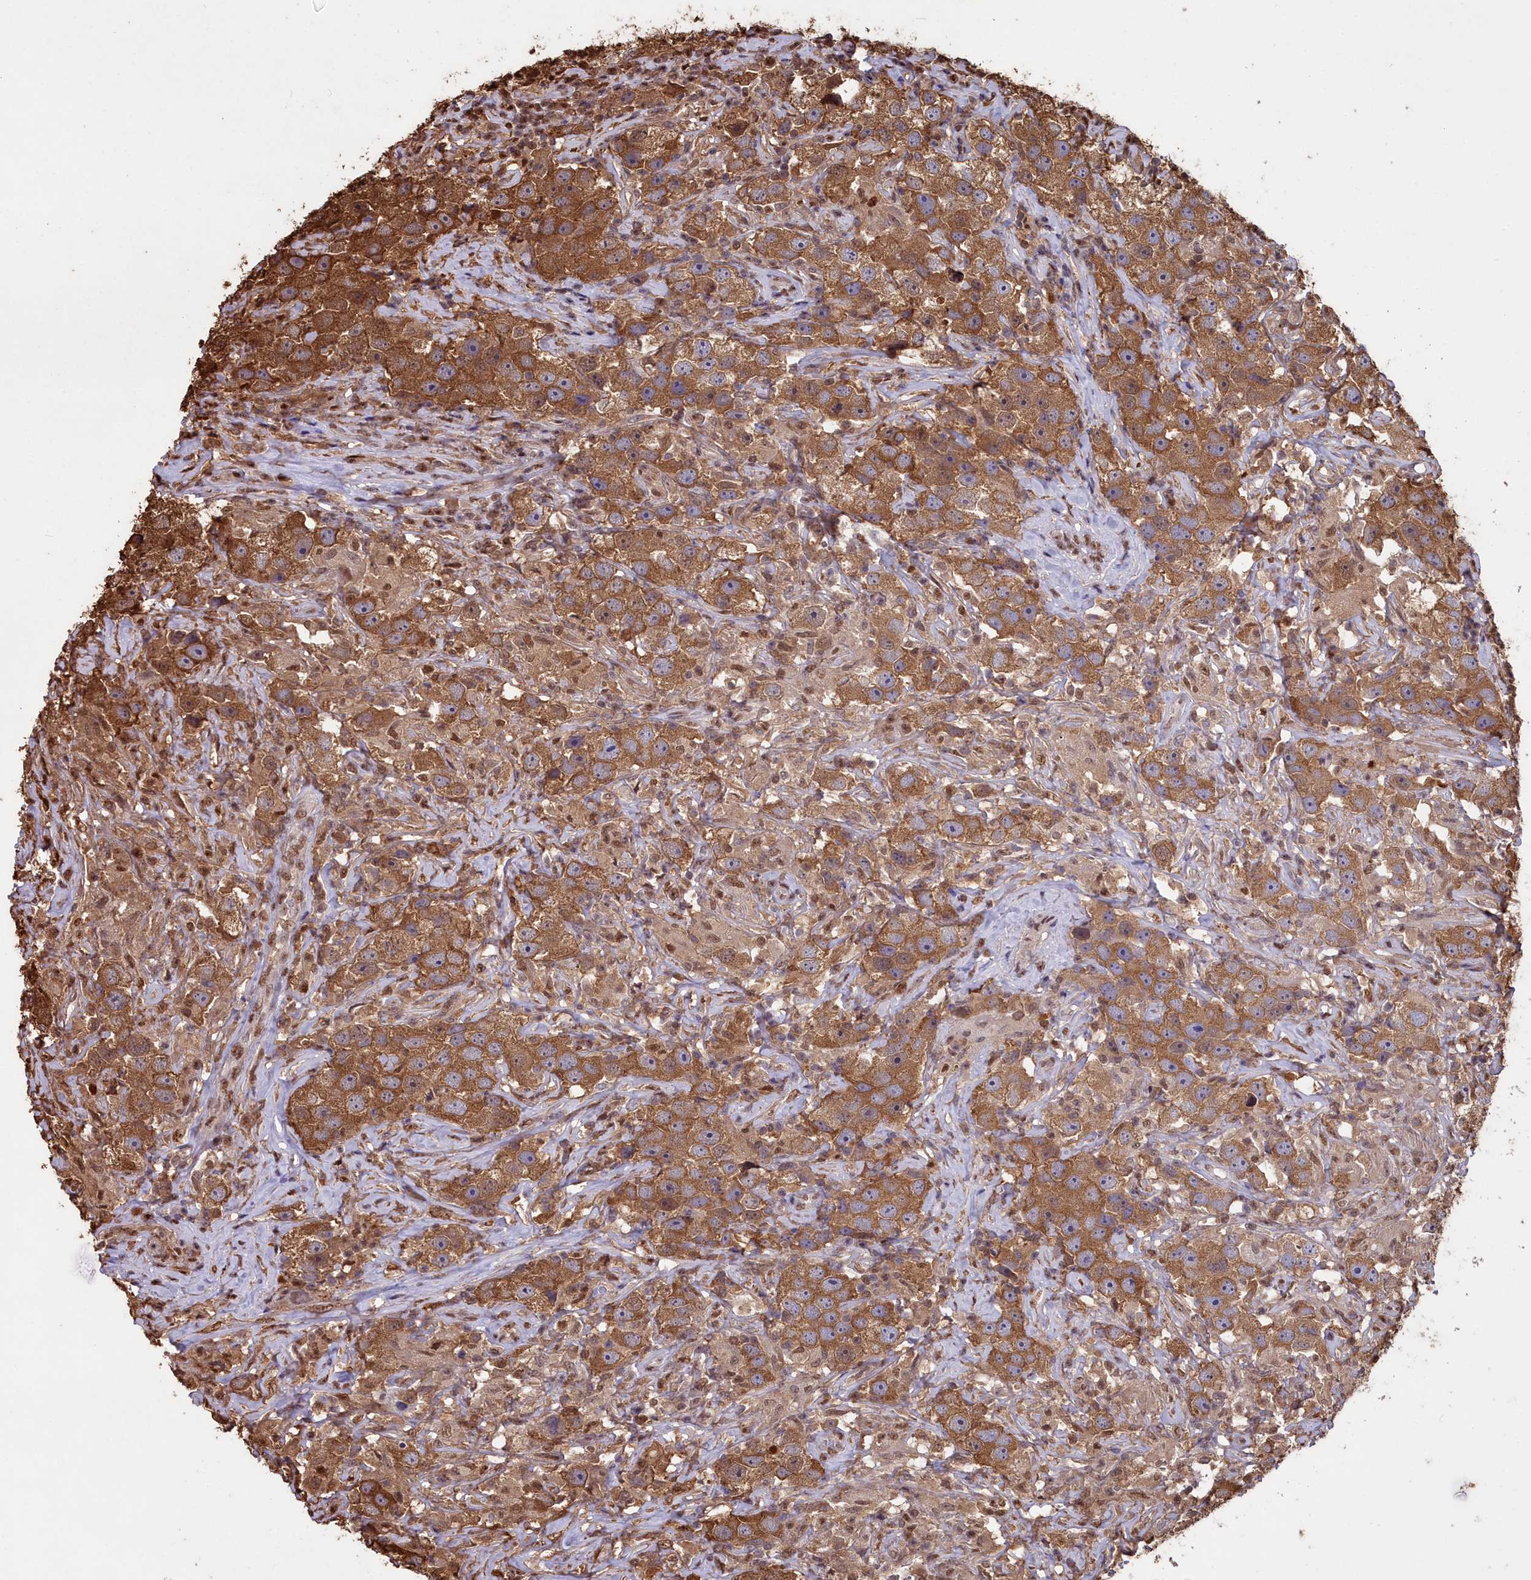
{"staining": {"intensity": "moderate", "quantity": ">75%", "location": "cytoplasmic/membranous"}, "tissue": "testis cancer", "cell_type": "Tumor cells", "image_type": "cancer", "snomed": [{"axis": "morphology", "description": "Seminoma, NOS"}, {"axis": "topography", "description": "Testis"}], "caption": "An image of seminoma (testis) stained for a protein shows moderate cytoplasmic/membranous brown staining in tumor cells.", "gene": "GAPDH", "patient": {"sex": "male", "age": 49}}